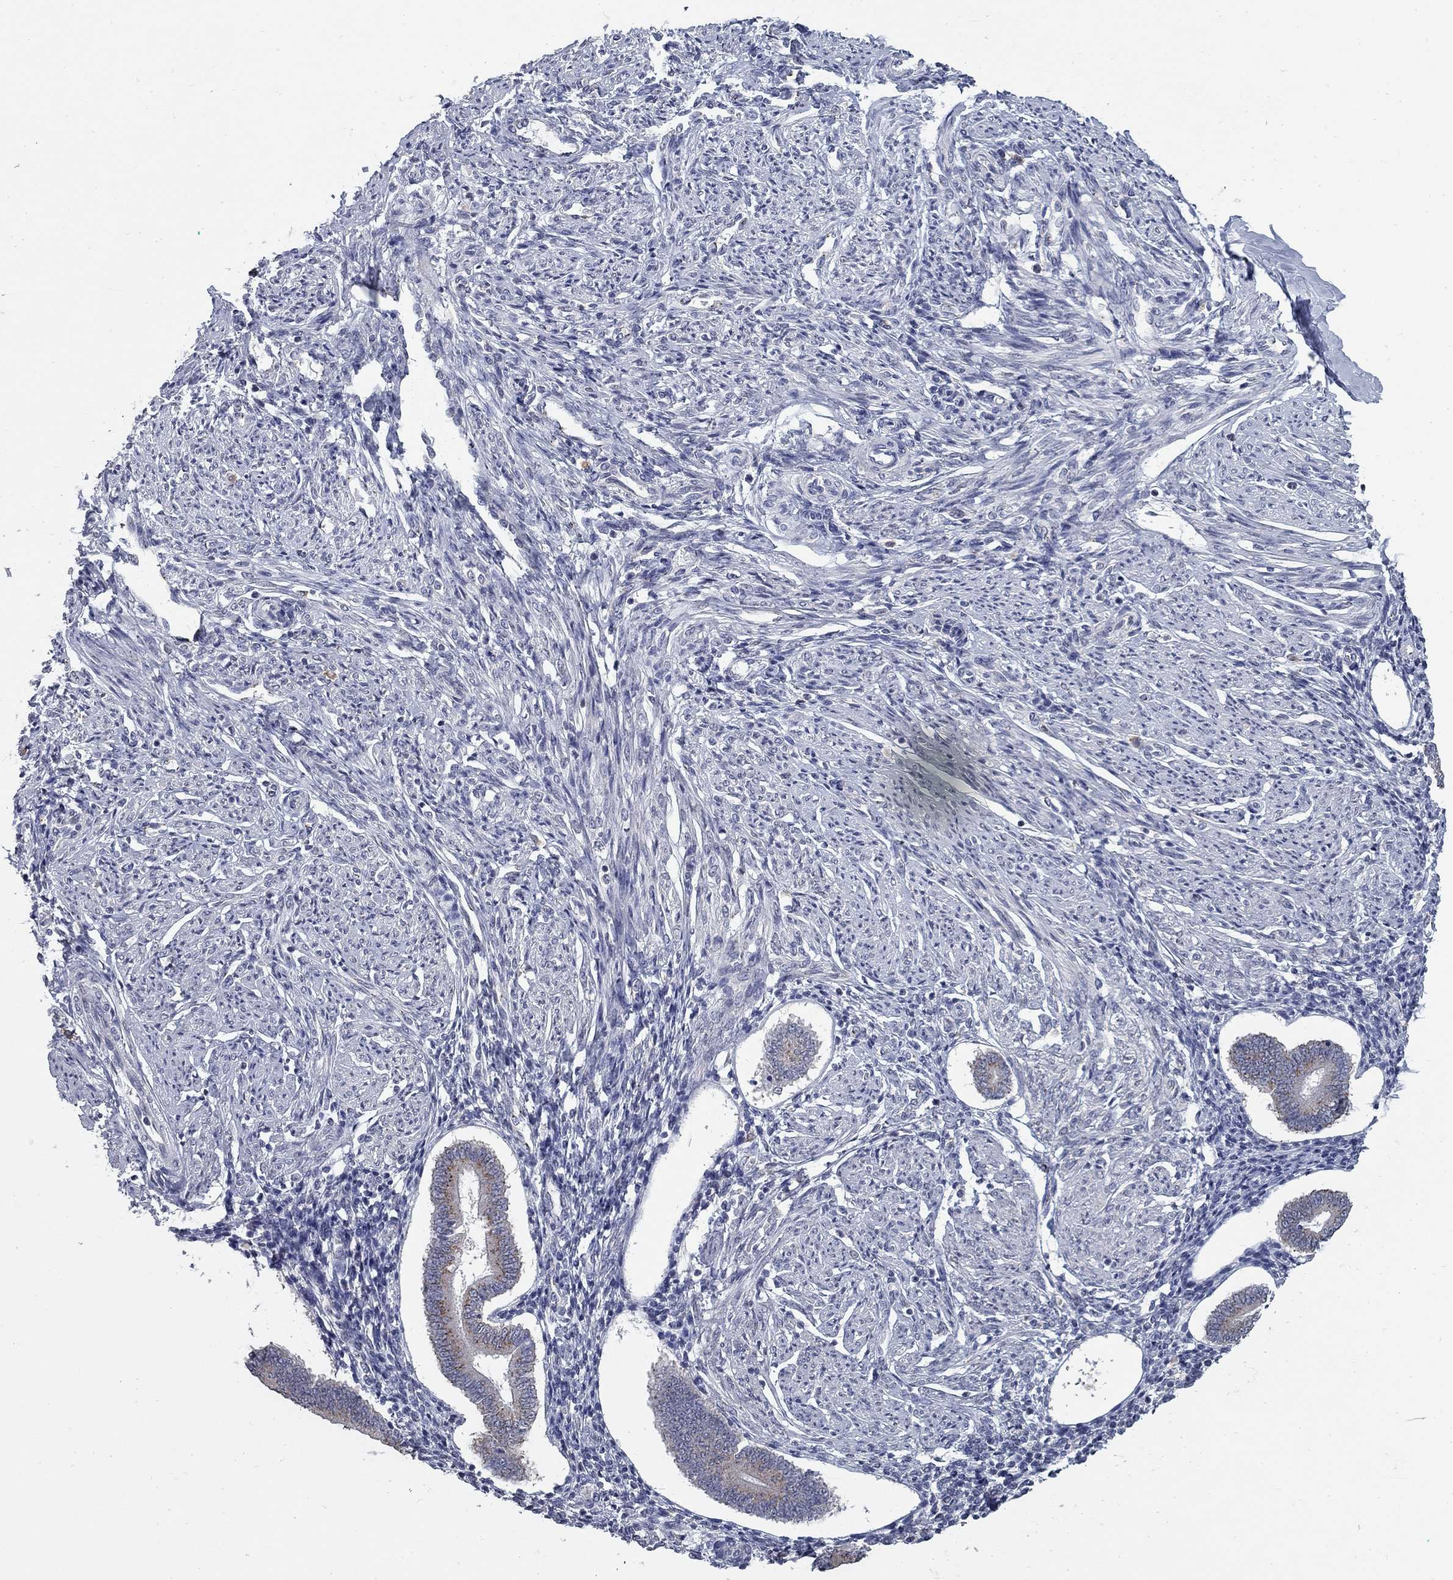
{"staining": {"intensity": "negative", "quantity": "none", "location": "none"}, "tissue": "endometrium", "cell_type": "Cells in endometrial stroma", "image_type": "normal", "snomed": [{"axis": "morphology", "description": "Normal tissue, NOS"}, {"axis": "topography", "description": "Endometrium"}], "caption": "Protein analysis of benign endometrium reveals no significant positivity in cells in endometrial stroma.", "gene": "KIAA0319L", "patient": {"sex": "female", "age": 40}}